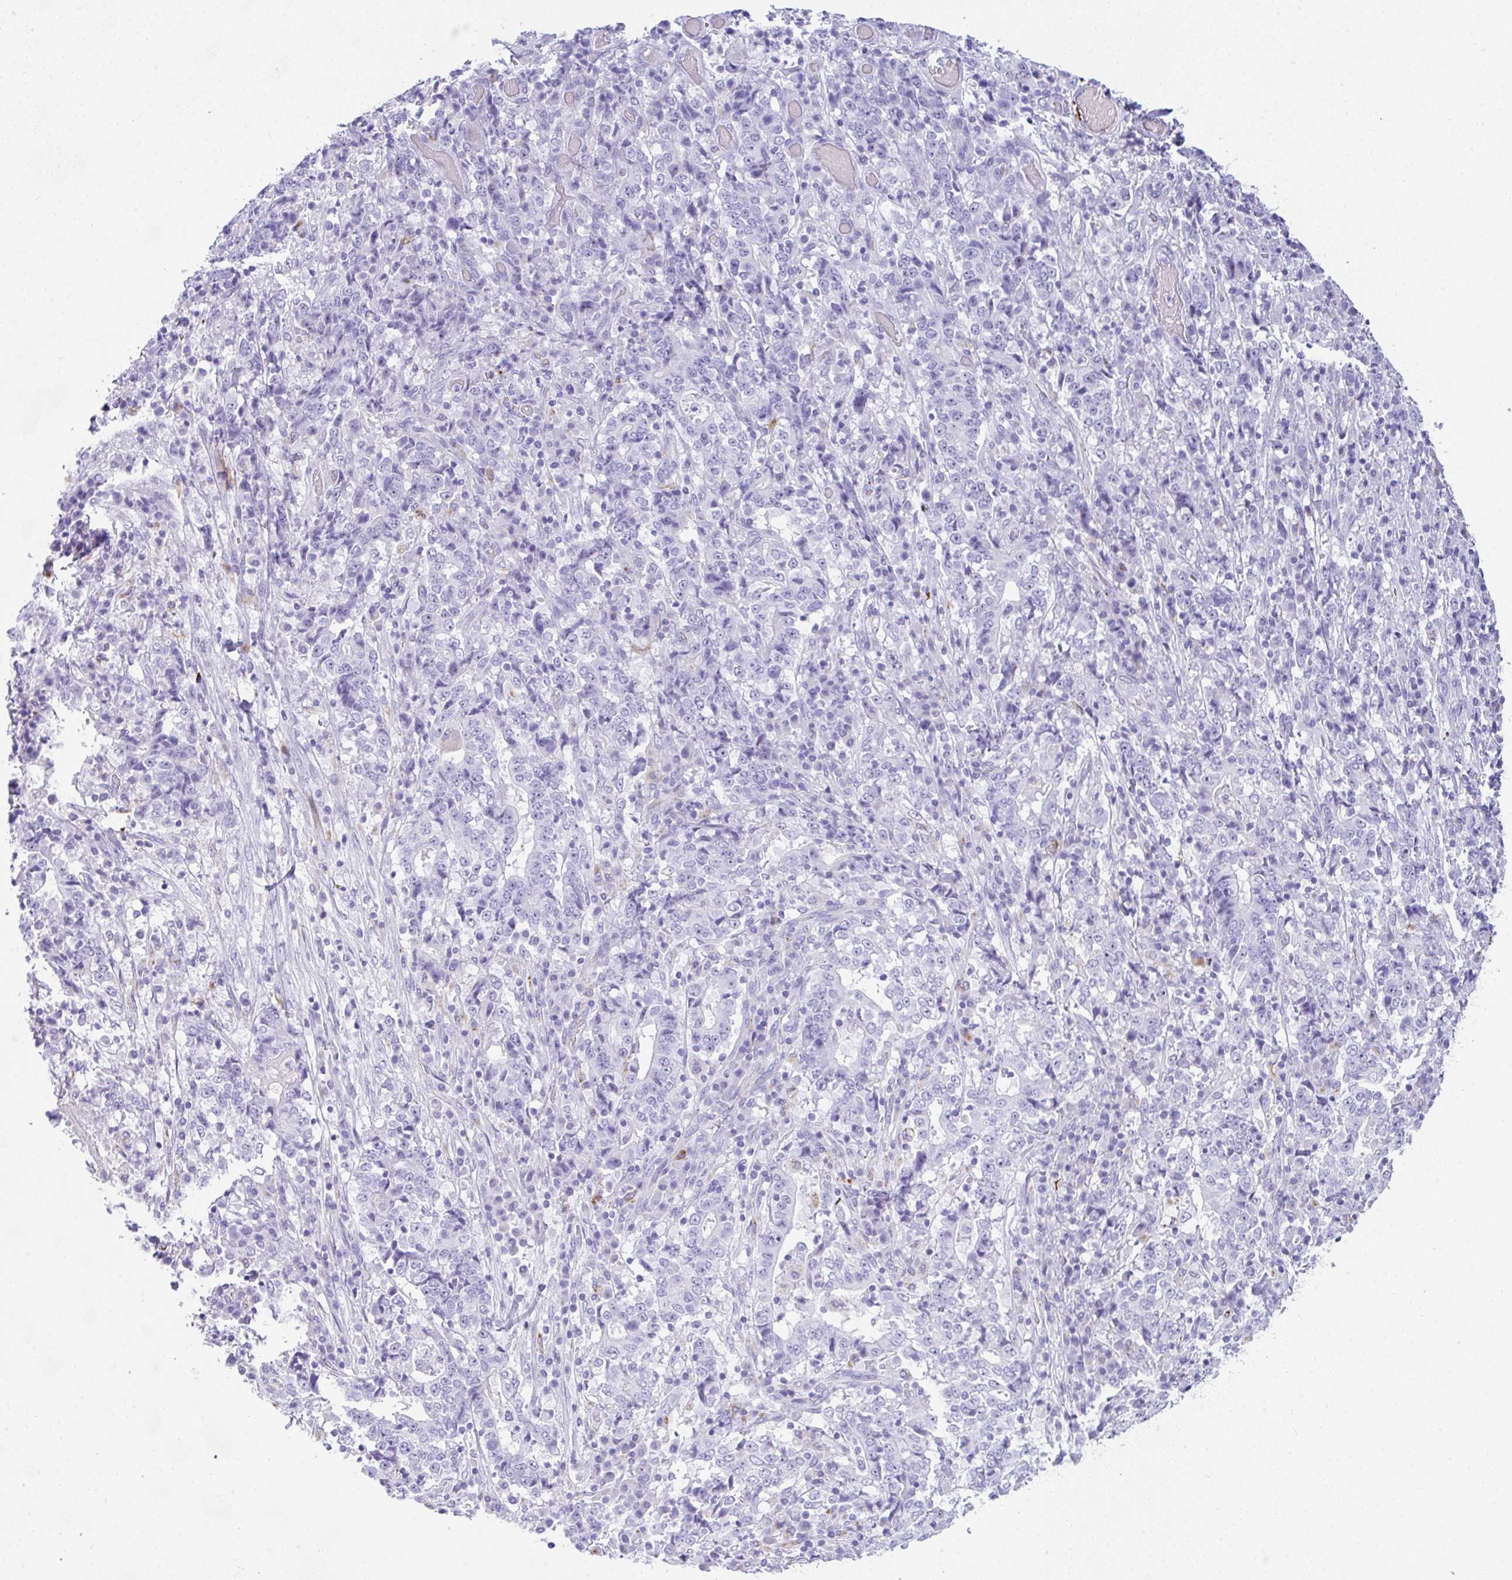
{"staining": {"intensity": "negative", "quantity": "none", "location": "none"}, "tissue": "stomach cancer", "cell_type": "Tumor cells", "image_type": "cancer", "snomed": [{"axis": "morphology", "description": "Normal tissue, NOS"}, {"axis": "morphology", "description": "Adenocarcinoma, NOS"}, {"axis": "topography", "description": "Stomach, upper"}, {"axis": "topography", "description": "Stomach"}], "caption": "Tumor cells show no significant positivity in stomach cancer (adenocarcinoma).", "gene": "NDUFAF8", "patient": {"sex": "male", "age": 59}}